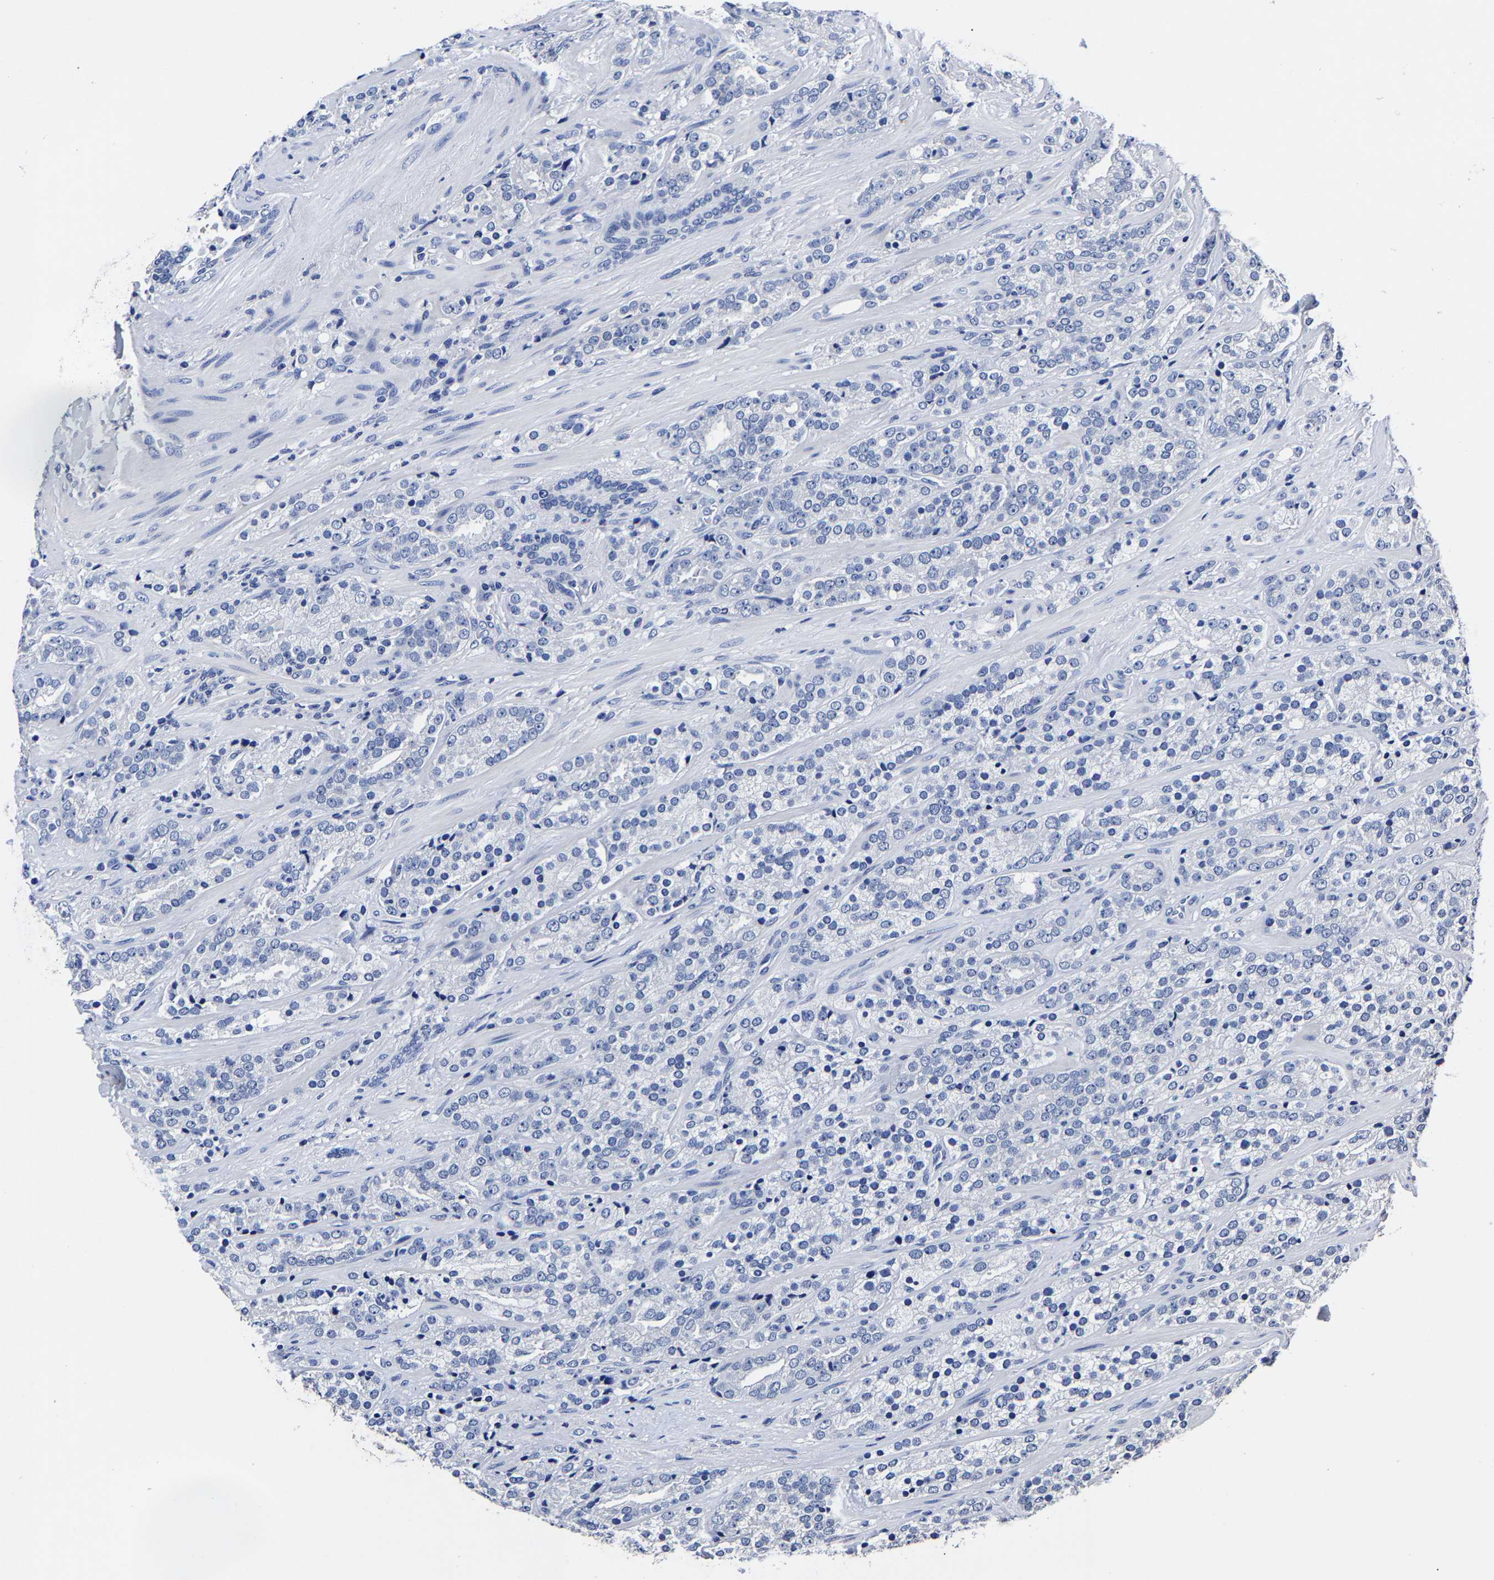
{"staining": {"intensity": "negative", "quantity": "none", "location": "none"}, "tissue": "prostate cancer", "cell_type": "Tumor cells", "image_type": "cancer", "snomed": [{"axis": "morphology", "description": "Adenocarcinoma, High grade"}, {"axis": "topography", "description": "Prostate"}], "caption": "Immunohistochemistry histopathology image of adenocarcinoma (high-grade) (prostate) stained for a protein (brown), which reveals no positivity in tumor cells.", "gene": "AKAP4", "patient": {"sex": "male", "age": 71}}